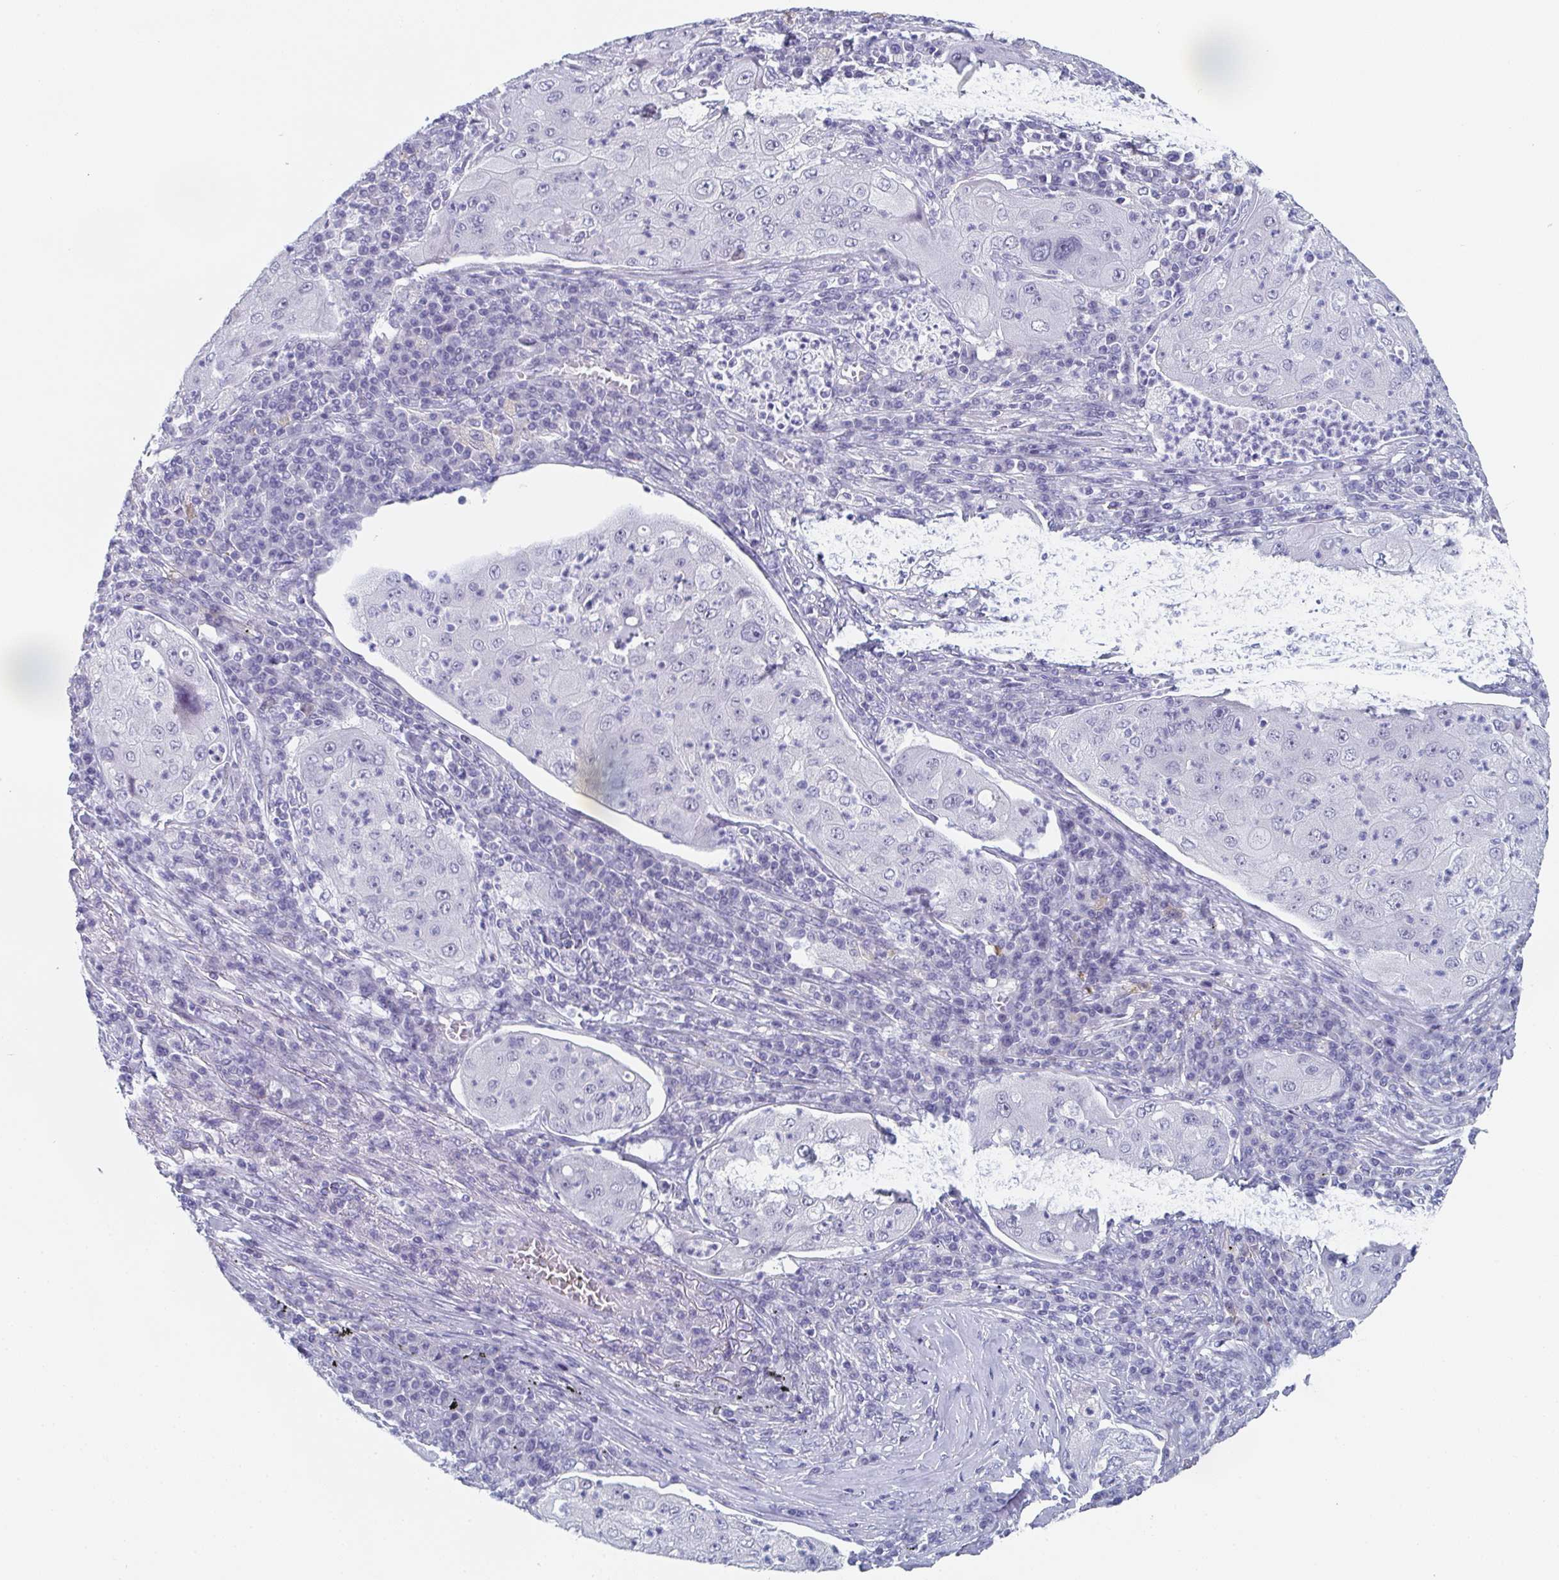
{"staining": {"intensity": "negative", "quantity": "none", "location": "none"}, "tissue": "lung cancer", "cell_type": "Tumor cells", "image_type": "cancer", "snomed": [{"axis": "morphology", "description": "Squamous cell carcinoma, NOS"}, {"axis": "topography", "description": "Lung"}], "caption": "High magnification brightfield microscopy of squamous cell carcinoma (lung) stained with DAB (brown) and counterstained with hematoxylin (blue): tumor cells show no significant positivity. The staining was performed using DAB (3,3'-diaminobenzidine) to visualize the protein expression in brown, while the nuclei were stained in blue with hematoxylin (Magnification: 20x).", "gene": "DYDC2", "patient": {"sex": "female", "age": 59}}